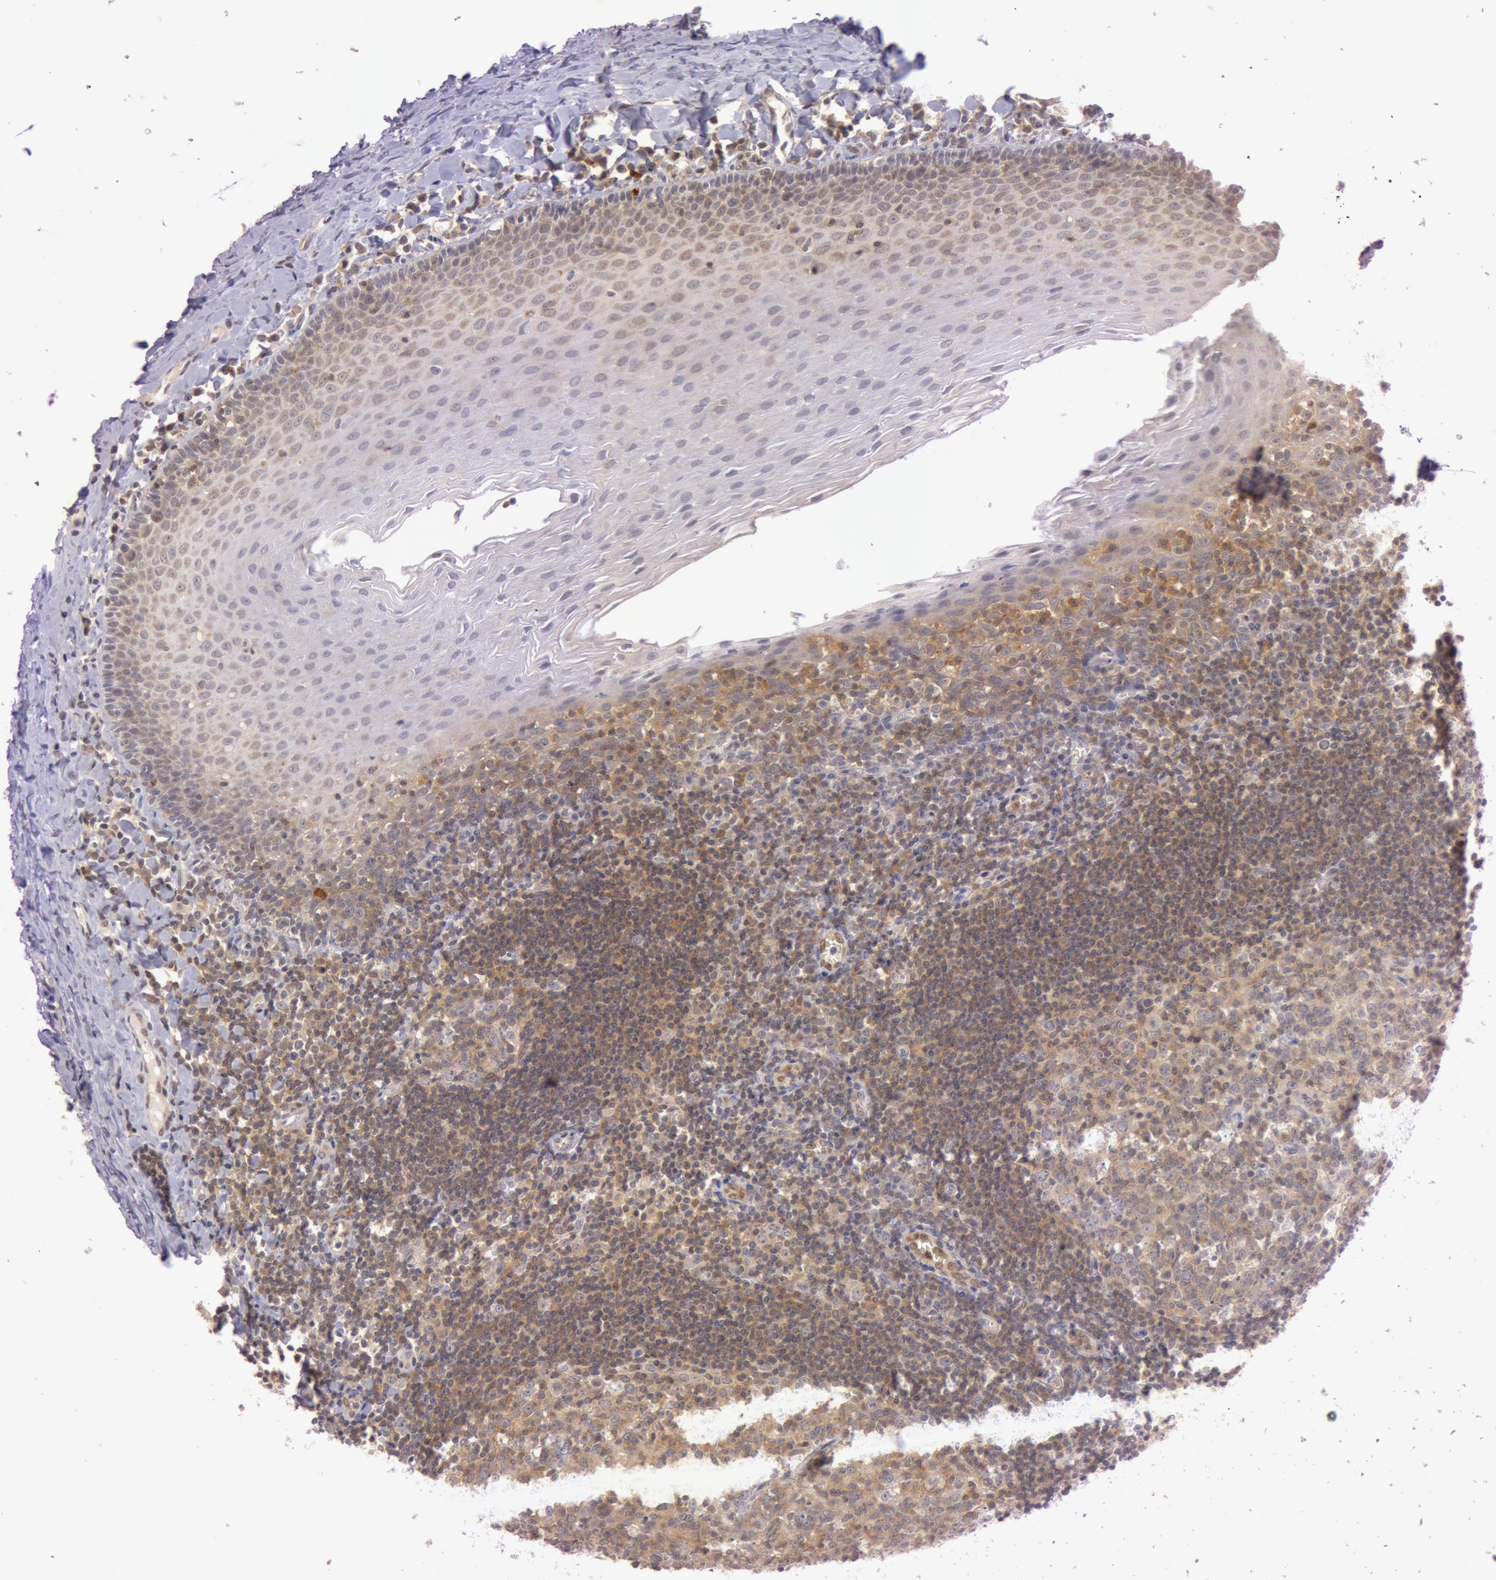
{"staining": {"intensity": "moderate", "quantity": "25%-75%", "location": "cytoplasmic/membranous"}, "tissue": "oral mucosa", "cell_type": "Squamous epithelial cells", "image_type": "normal", "snomed": [{"axis": "morphology", "description": "Normal tissue, NOS"}, {"axis": "topography", "description": "Oral tissue"}], "caption": "Protein expression analysis of benign oral mucosa shows moderate cytoplasmic/membranous staining in about 25%-75% of squamous epithelial cells.", "gene": "ATG2B", "patient": {"sex": "male", "age": 20}}